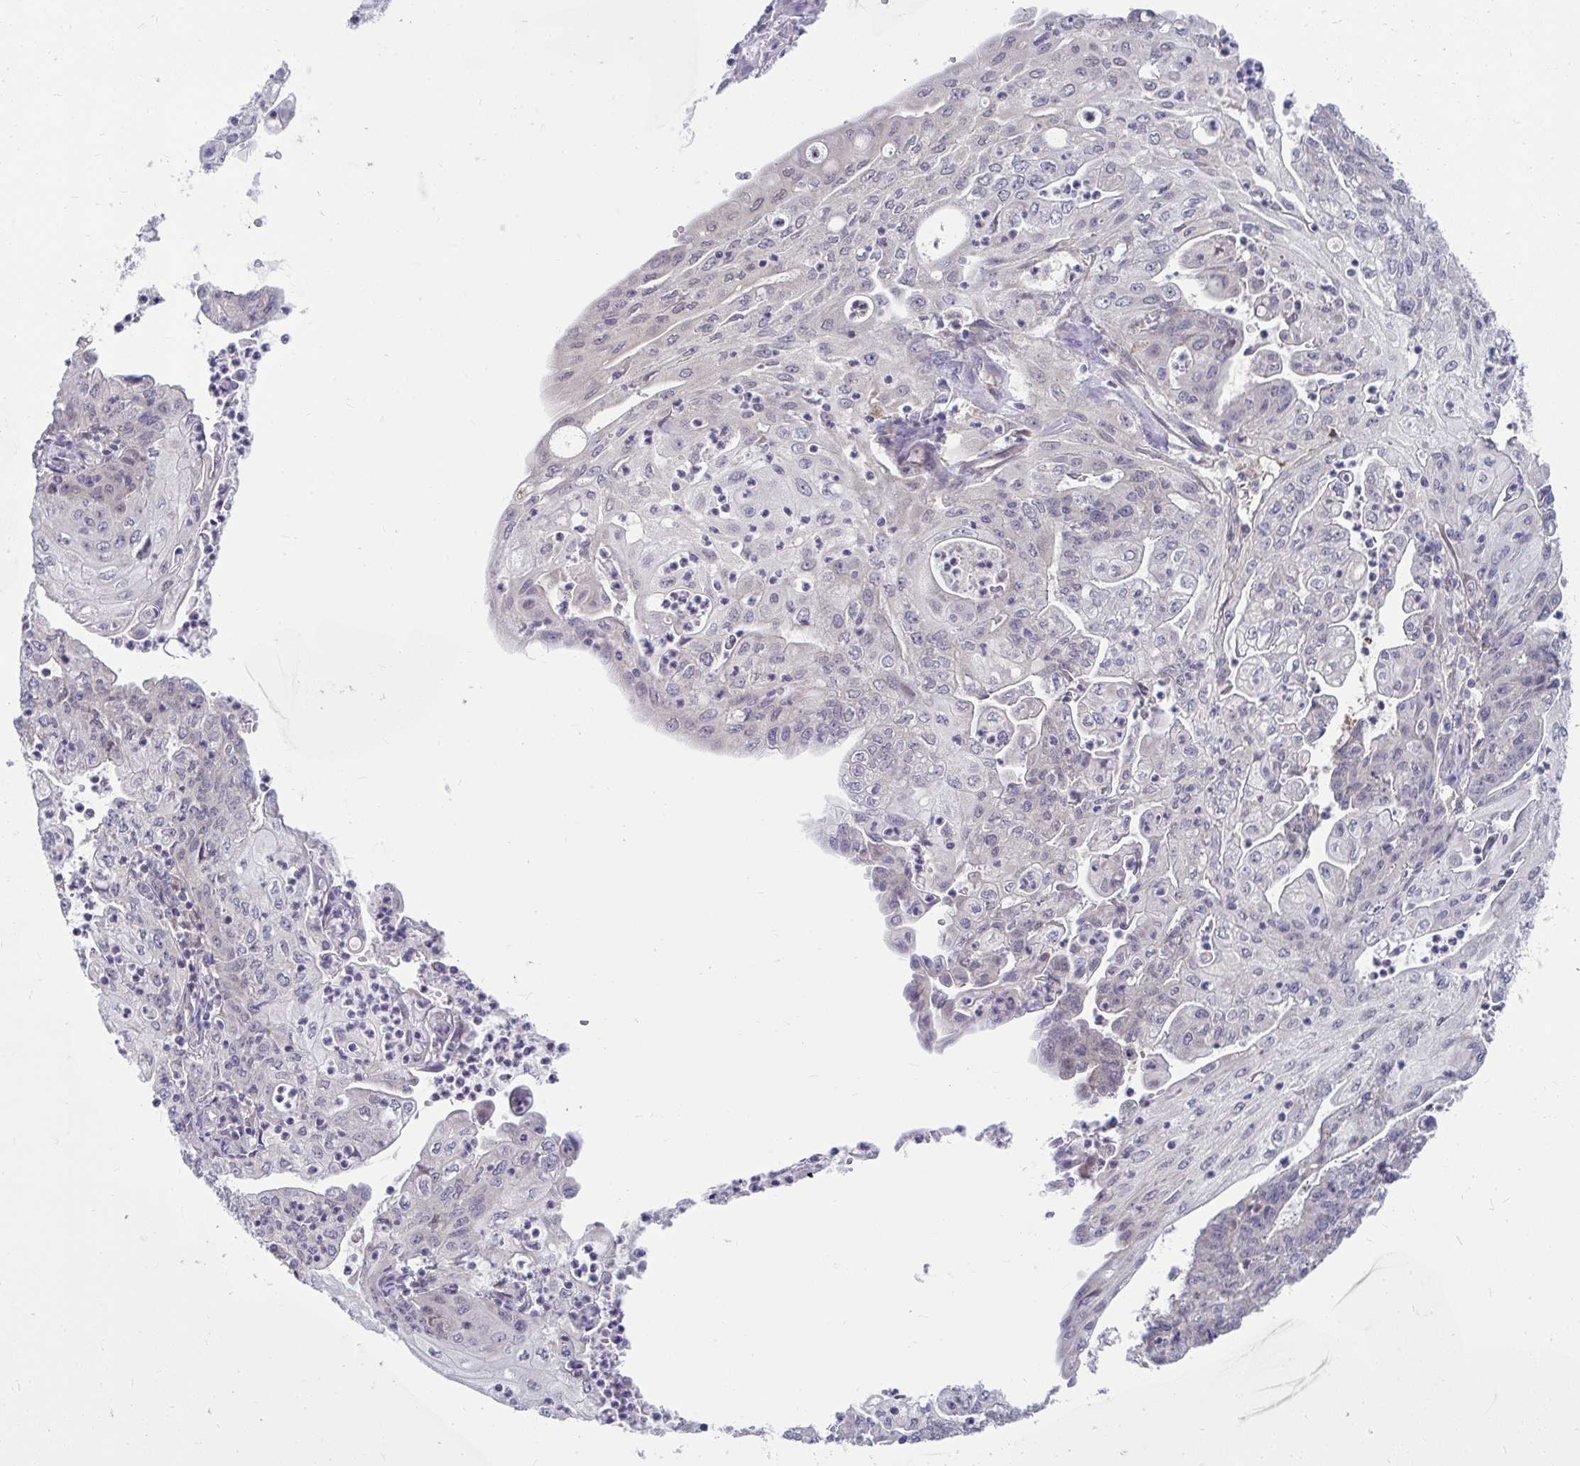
{"staining": {"intensity": "negative", "quantity": "none", "location": "none"}, "tissue": "endometrial cancer", "cell_type": "Tumor cells", "image_type": "cancer", "snomed": [{"axis": "morphology", "description": "Adenocarcinoma, NOS"}, {"axis": "topography", "description": "Endometrium"}], "caption": "Endometrial cancer (adenocarcinoma) was stained to show a protein in brown. There is no significant positivity in tumor cells.", "gene": "MROH8", "patient": {"sex": "female", "age": 61}}